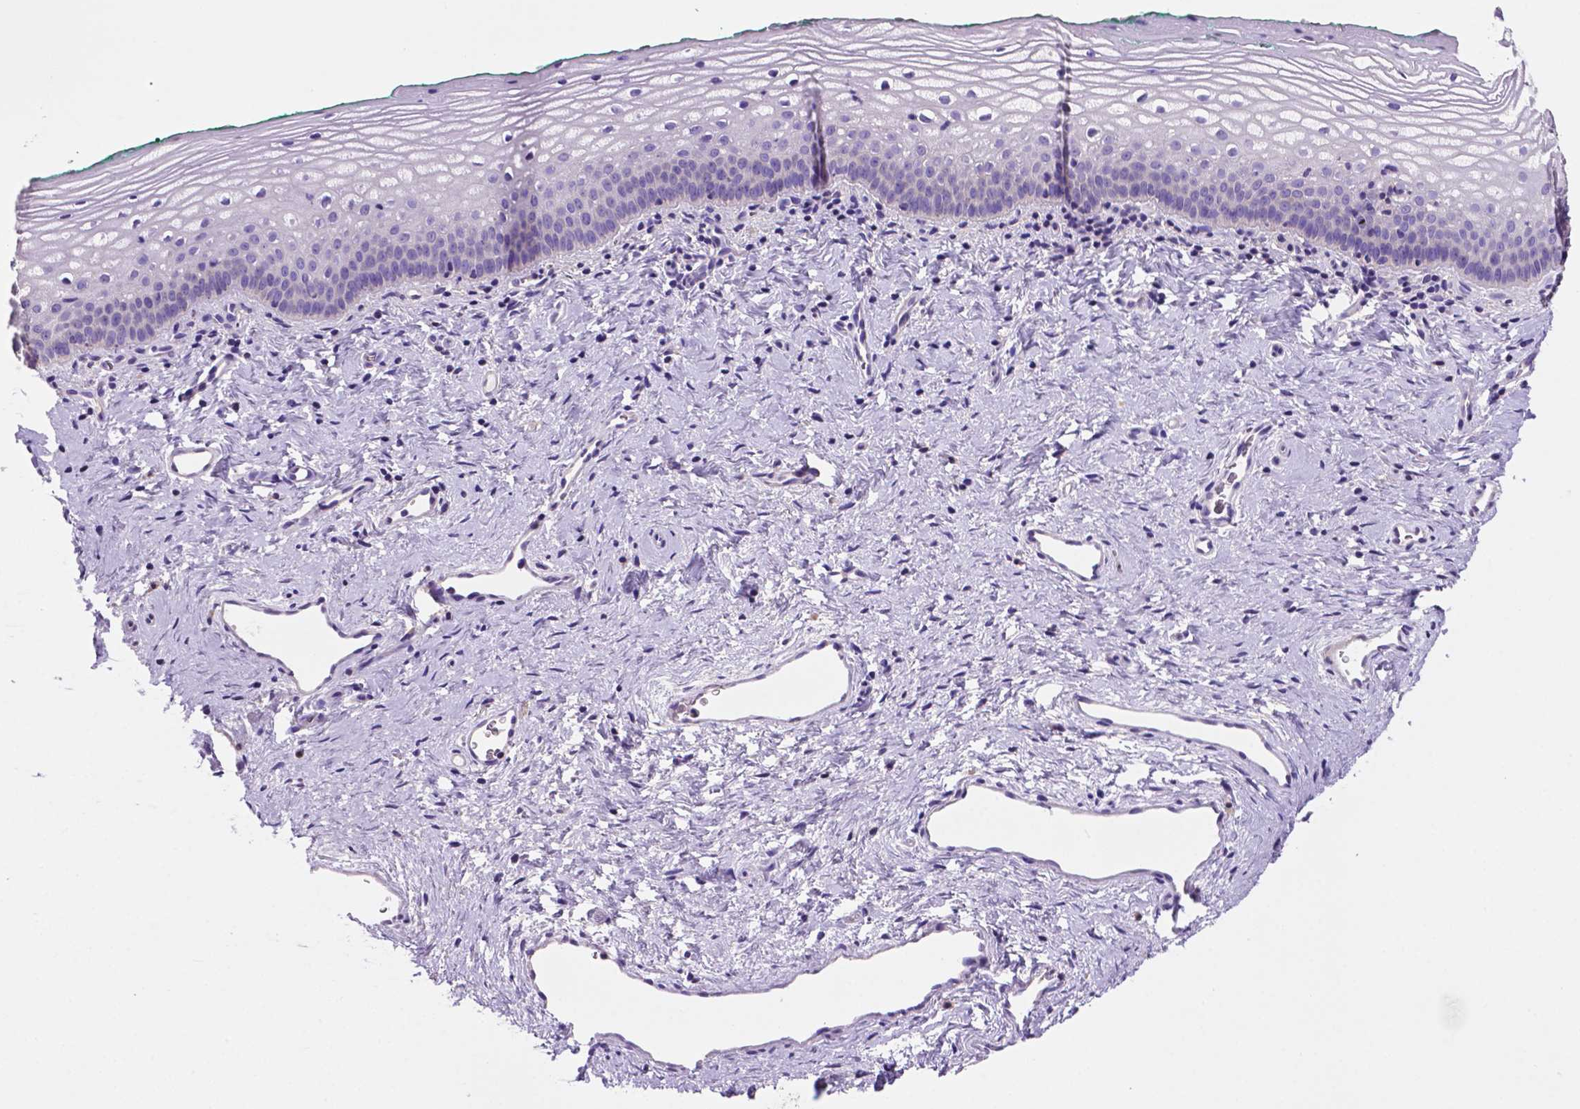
{"staining": {"intensity": "negative", "quantity": "none", "location": "none"}, "tissue": "vagina", "cell_type": "Squamous epithelial cells", "image_type": "normal", "snomed": [{"axis": "morphology", "description": "Normal tissue, NOS"}, {"axis": "topography", "description": "Vagina"}], "caption": "Immunohistochemical staining of unremarkable vagina demonstrates no significant positivity in squamous epithelial cells.", "gene": "PRPS2", "patient": {"sex": "female", "age": 44}}